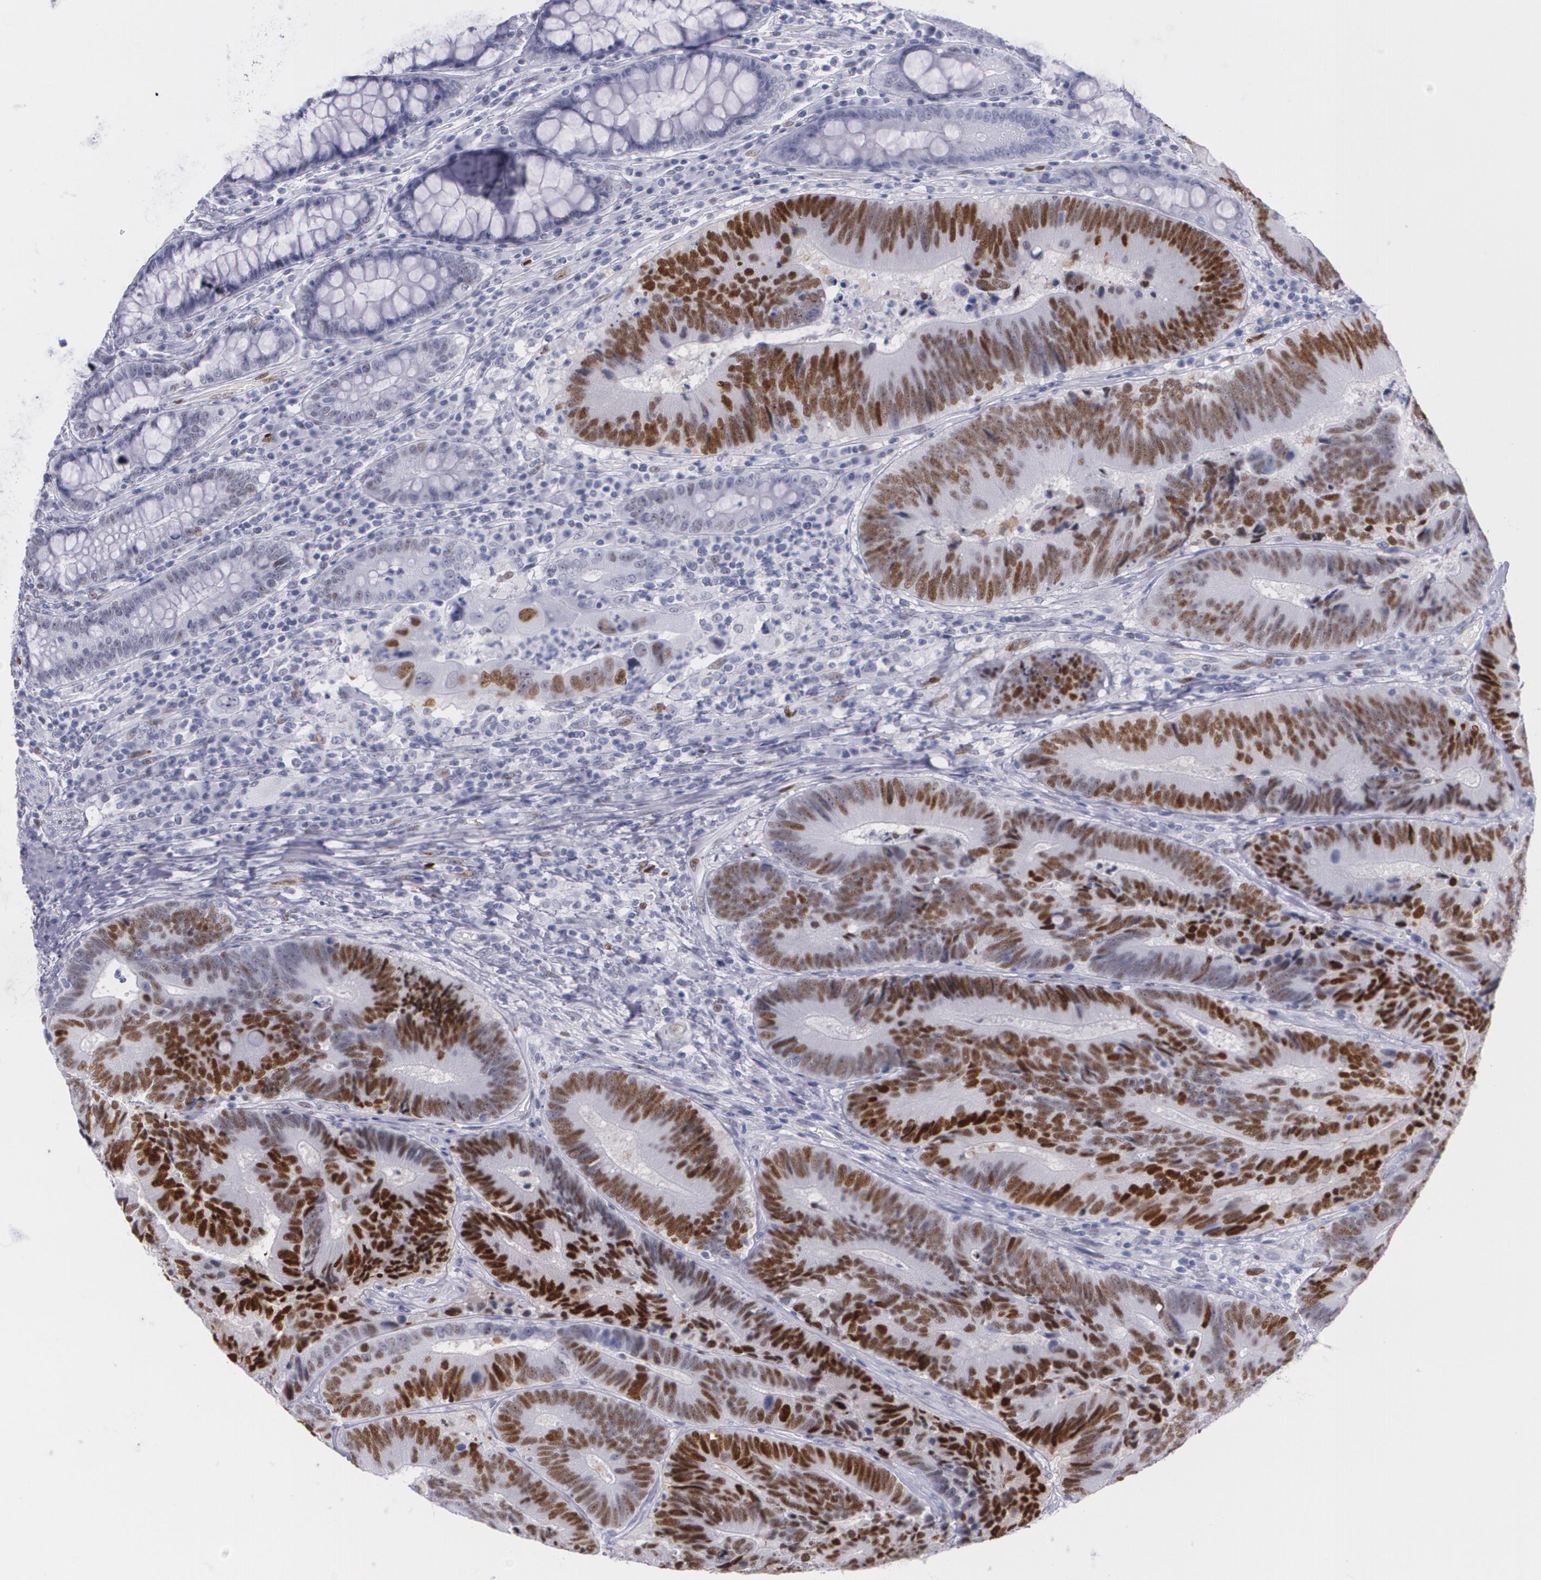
{"staining": {"intensity": "strong", "quantity": ">75%", "location": "nuclear"}, "tissue": "colorectal cancer", "cell_type": "Tumor cells", "image_type": "cancer", "snomed": [{"axis": "morphology", "description": "Normal tissue, NOS"}, {"axis": "morphology", "description": "Adenocarcinoma, NOS"}, {"axis": "topography", "description": "Colon"}], "caption": "An image of human colorectal cancer (adenocarcinoma) stained for a protein demonstrates strong nuclear brown staining in tumor cells. The staining was performed using DAB, with brown indicating positive protein expression. Nuclei are stained blue with hematoxylin.", "gene": "TP53", "patient": {"sex": "female", "age": 78}}